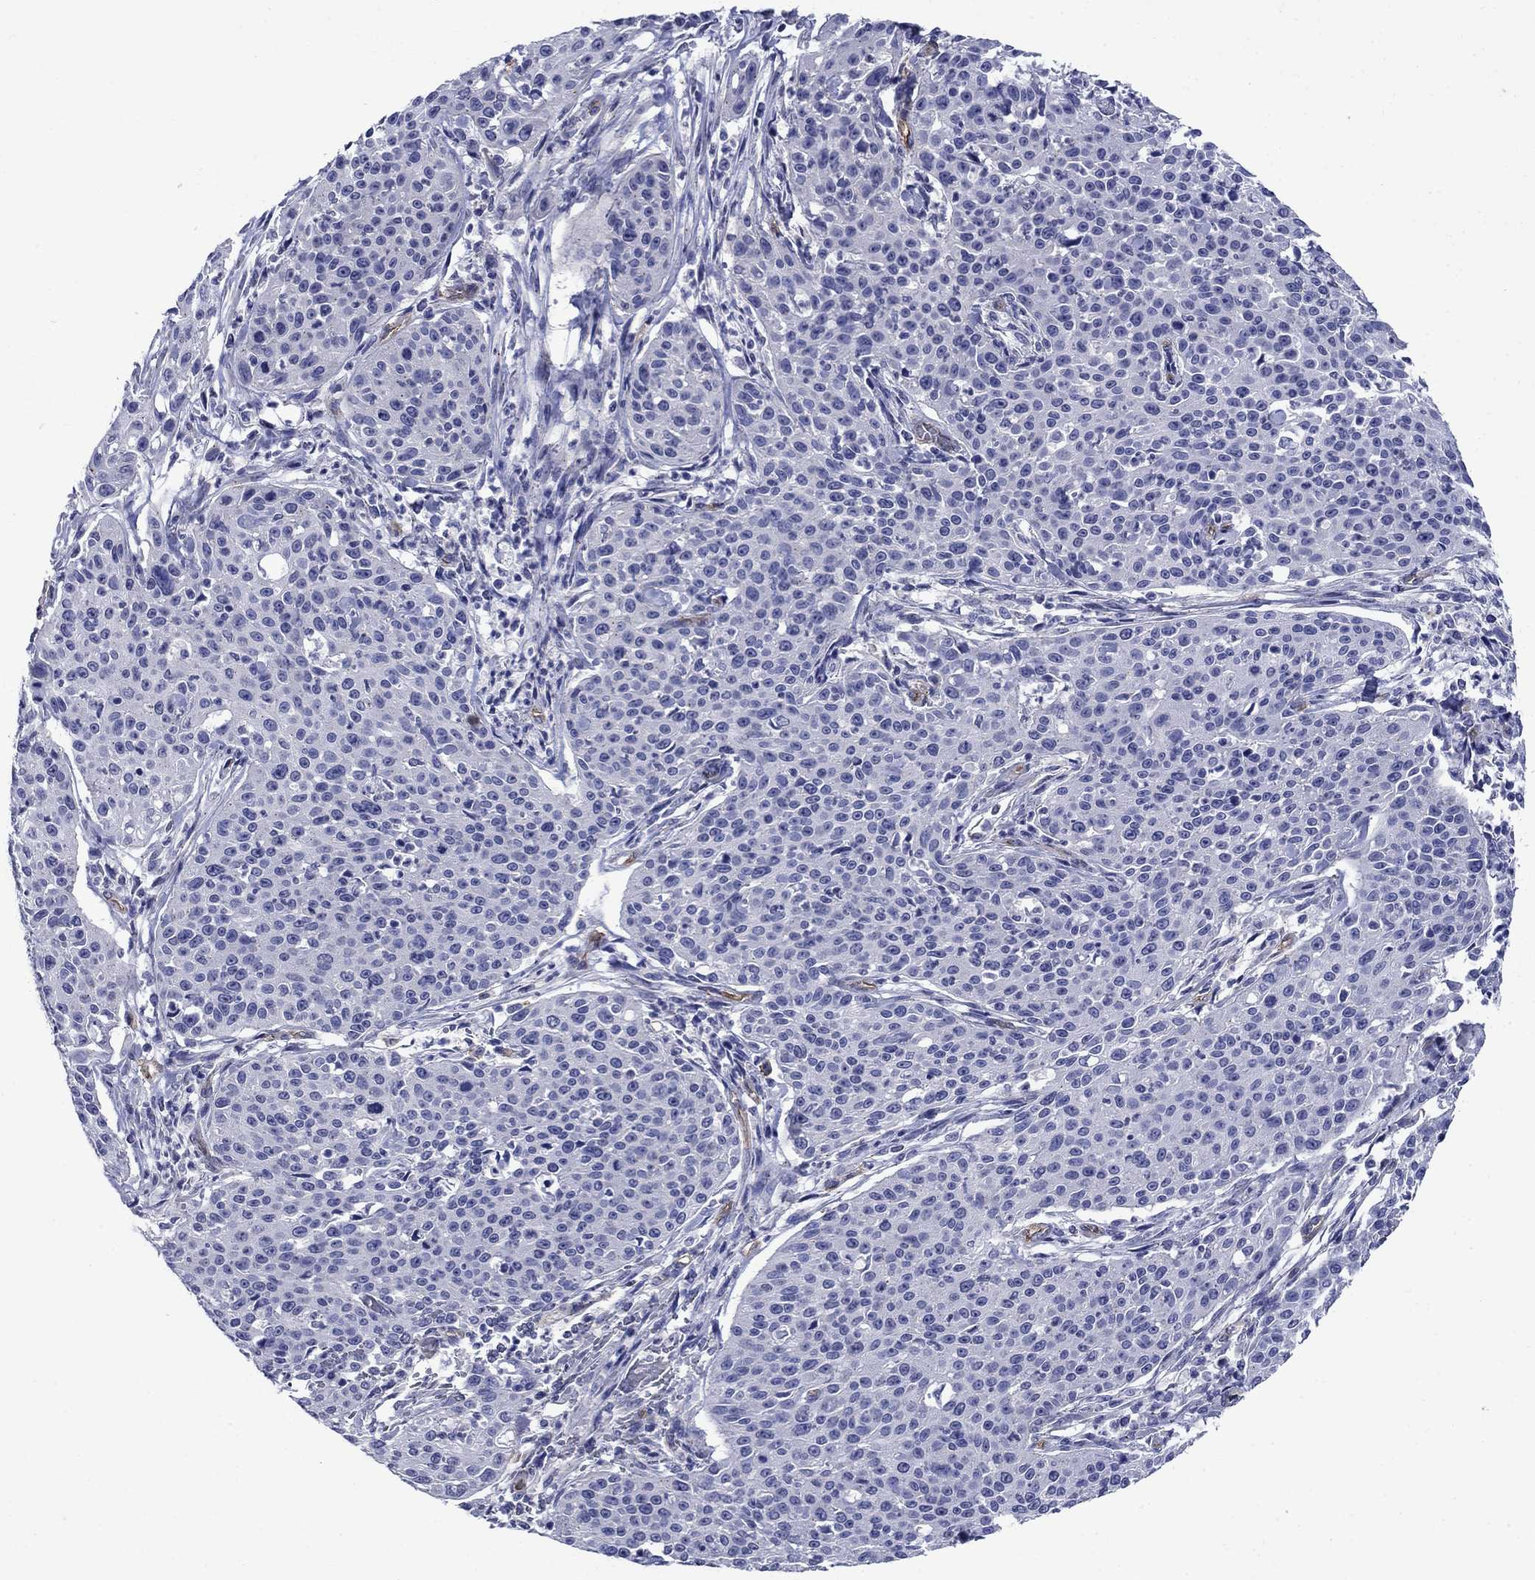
{"staining": {"intensity": "negative", "quantity": "none", "location": "none"}, "tissue": "cervical cancer", "cell_type": "Tumor cells", "image_type": "cancer", "snomed": [{"axis": "morphology", "description": "Squamous cell carcinoma, NOS"}, {"axis": "topography", "description": "Cervix"}], "caption": "Cervical cancer (squamous cell carcinoma) stained for a protein using immunohistochemistry (IHC) reveals no expression tumor cells.", "gene": "SMCP", "patient": {"sex": "female", "age": 26}}